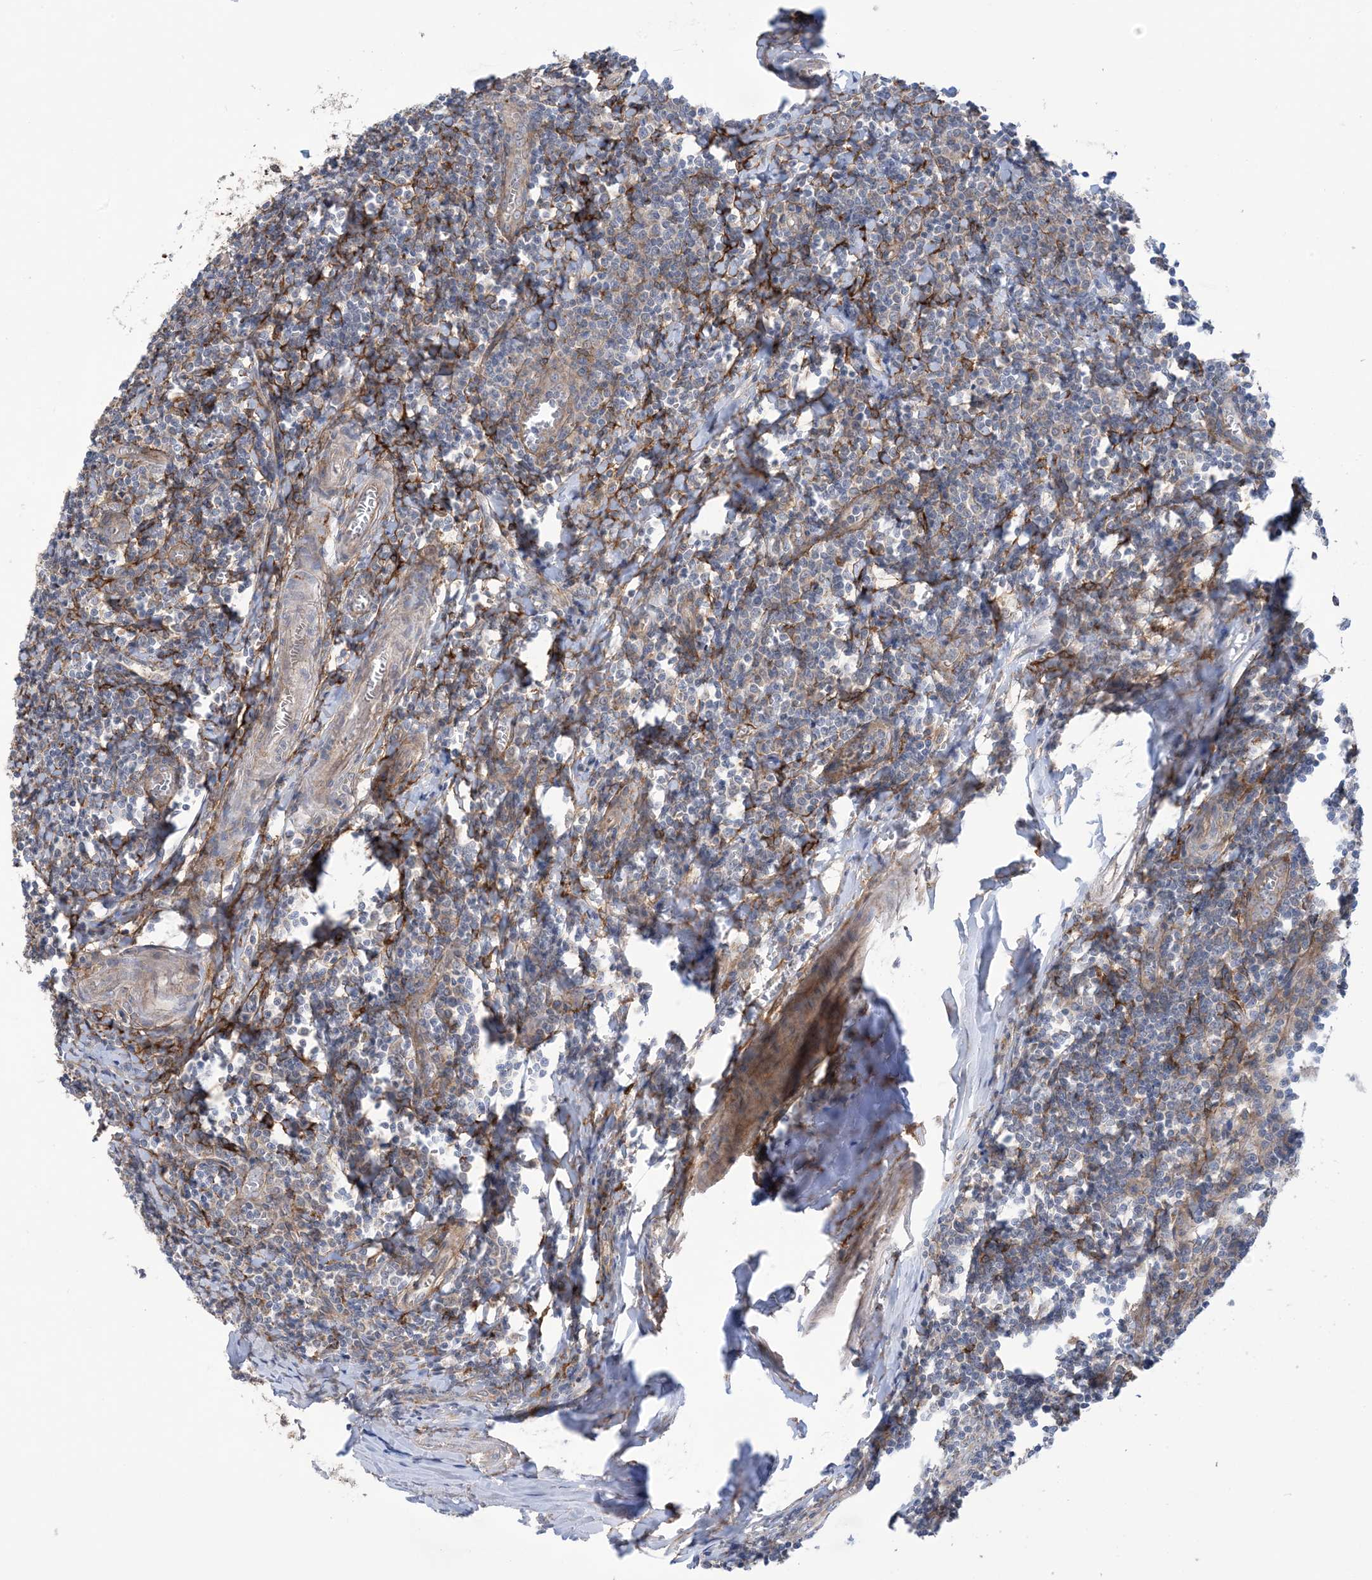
{"staining": {"intensity": "negative", "quantity": "none", "location": "none"}, "tissue": "tonsil", "cell_type": "Germinal center cells", "image_type": "normal", "snomed": [{"axis": "morphology", "description": "Normal tissue, NOS"}, {"axis": "topography", "description": "Tonsil"}], "caption": "Germinal center cells show no significant expression in unremarkable tonsil. Nuclei are stained in blue.", "gene": "EHBP1", "patient": {"sex": "male", "age": 27}}